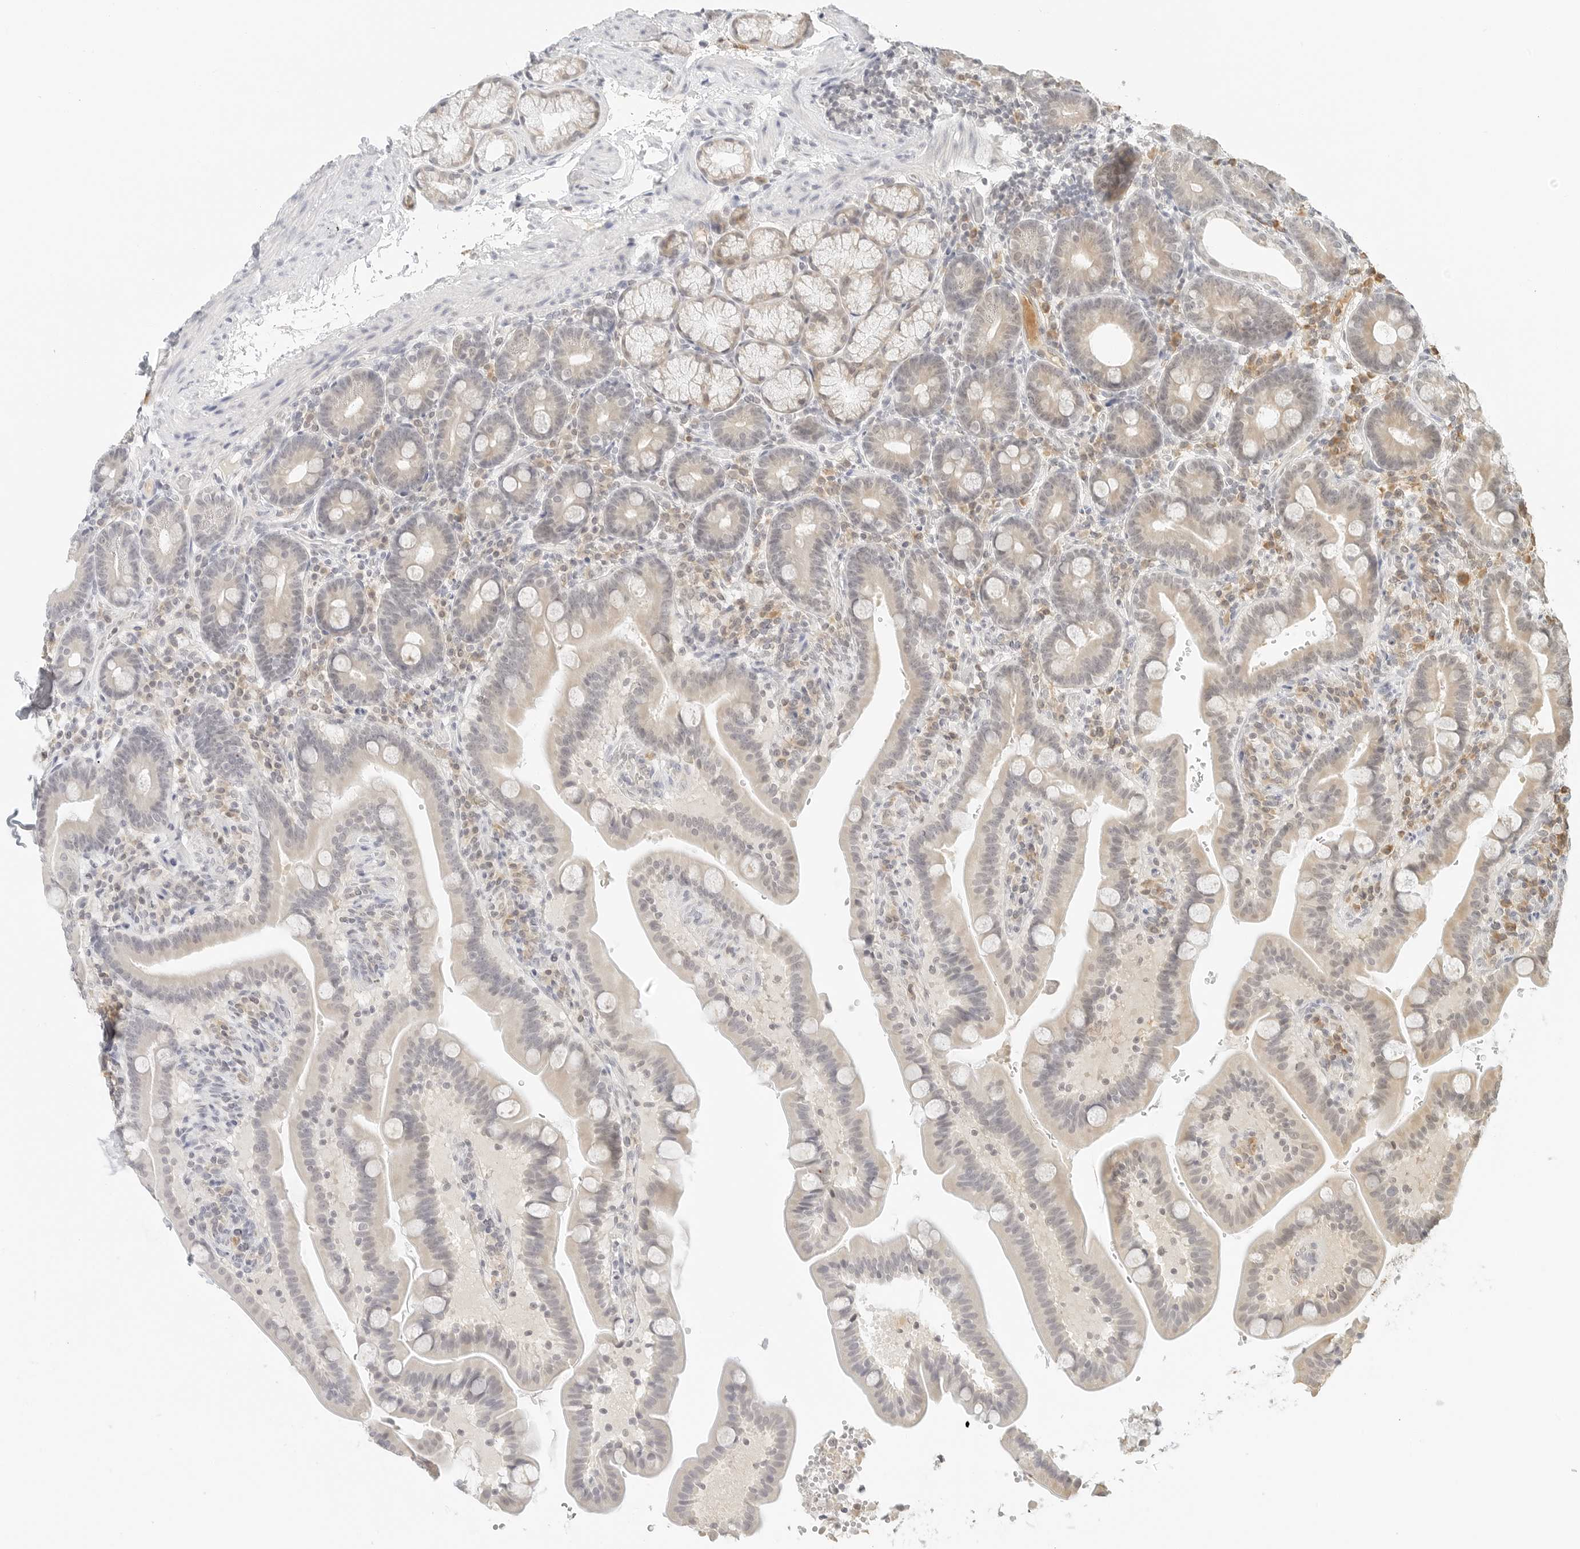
{"staining": {"intensity": "weak", "quantity": "<25%", "location": "cytoplasmic/membranous"}, "tissue": "duodenum", "cell_type": "Glandular cells", "image_type": "normal", "snomed": [{"axis": "morphology", "description": "Normal tissue, NOS"}, {"axis": "topography", "description": "Duodenum"}], "caption": "A photomicrograph of duodenum stained for a protein displays no brown staining in glandular cells. (Brightfield microscopy of DAB (3,3'-diaminobenzidine) immunohistochemistry at high magnification).", "gene": "NEO1", "patient": {"sex": "male", "age": 54}}